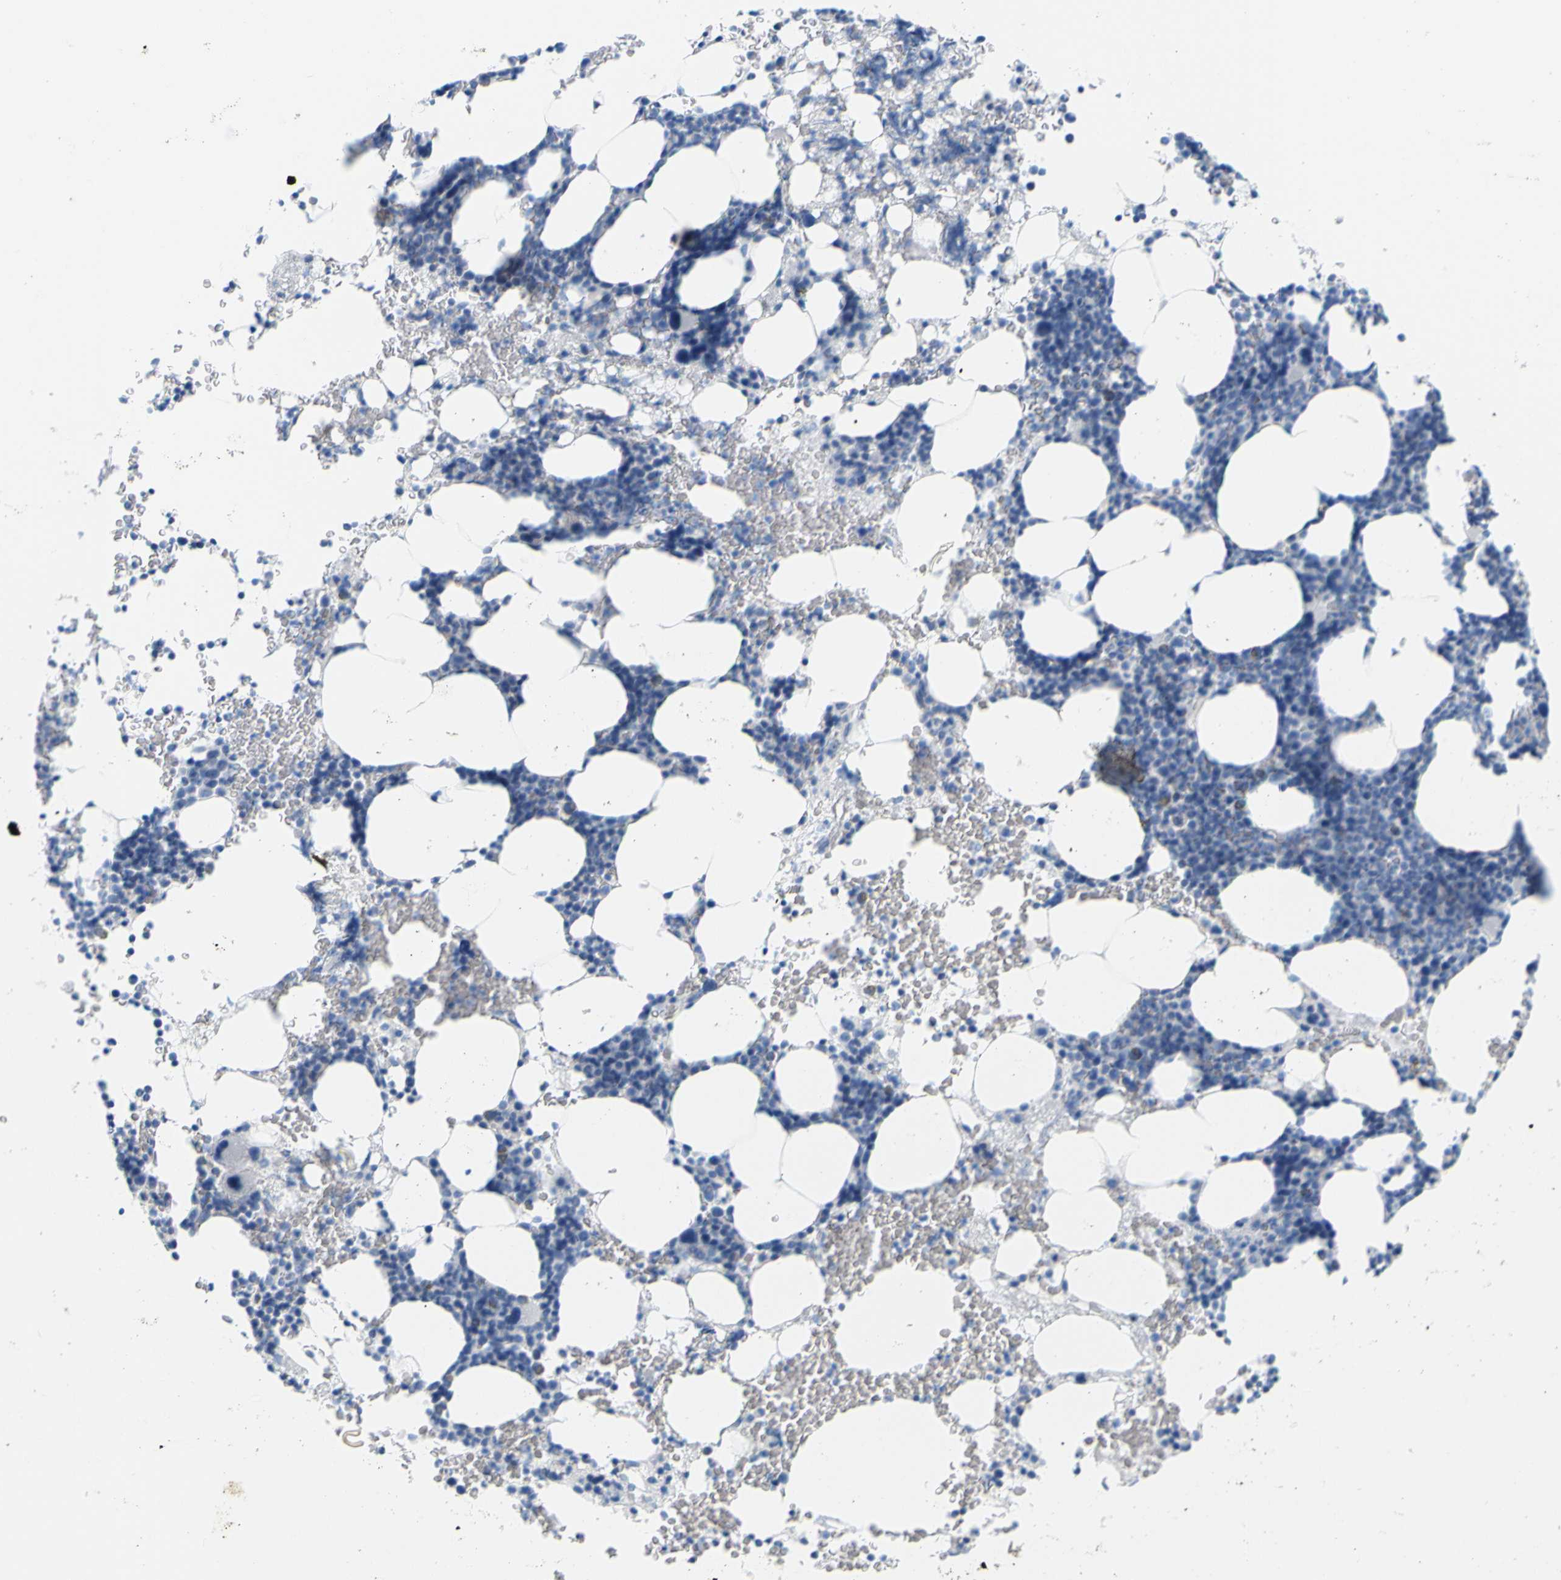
{"staining": {"intensity": "negative", "quantity": "none", "location": "none"}, "tissue": "bone marrow", "cell_type": "Hematopoietic cells", "image_type": "normal", "snomed": [{"axis": "morphology", "description": "Normal tissue, NOS"}, {"axis": "morphology", "description": "Inflammation, NOS"}, {"axis": "topography", "description": "Bone marrow"}], "caption": "Immunohistochemistry photomicrograph of normal bone marrow: bone marrow stained with DAB (3,3'-diaminobenzidine) demonstrates no significant protein staining in hematopoietic cells.", "gene": "OPN1SW", "patient": {"sex": "female", "age": 84}}